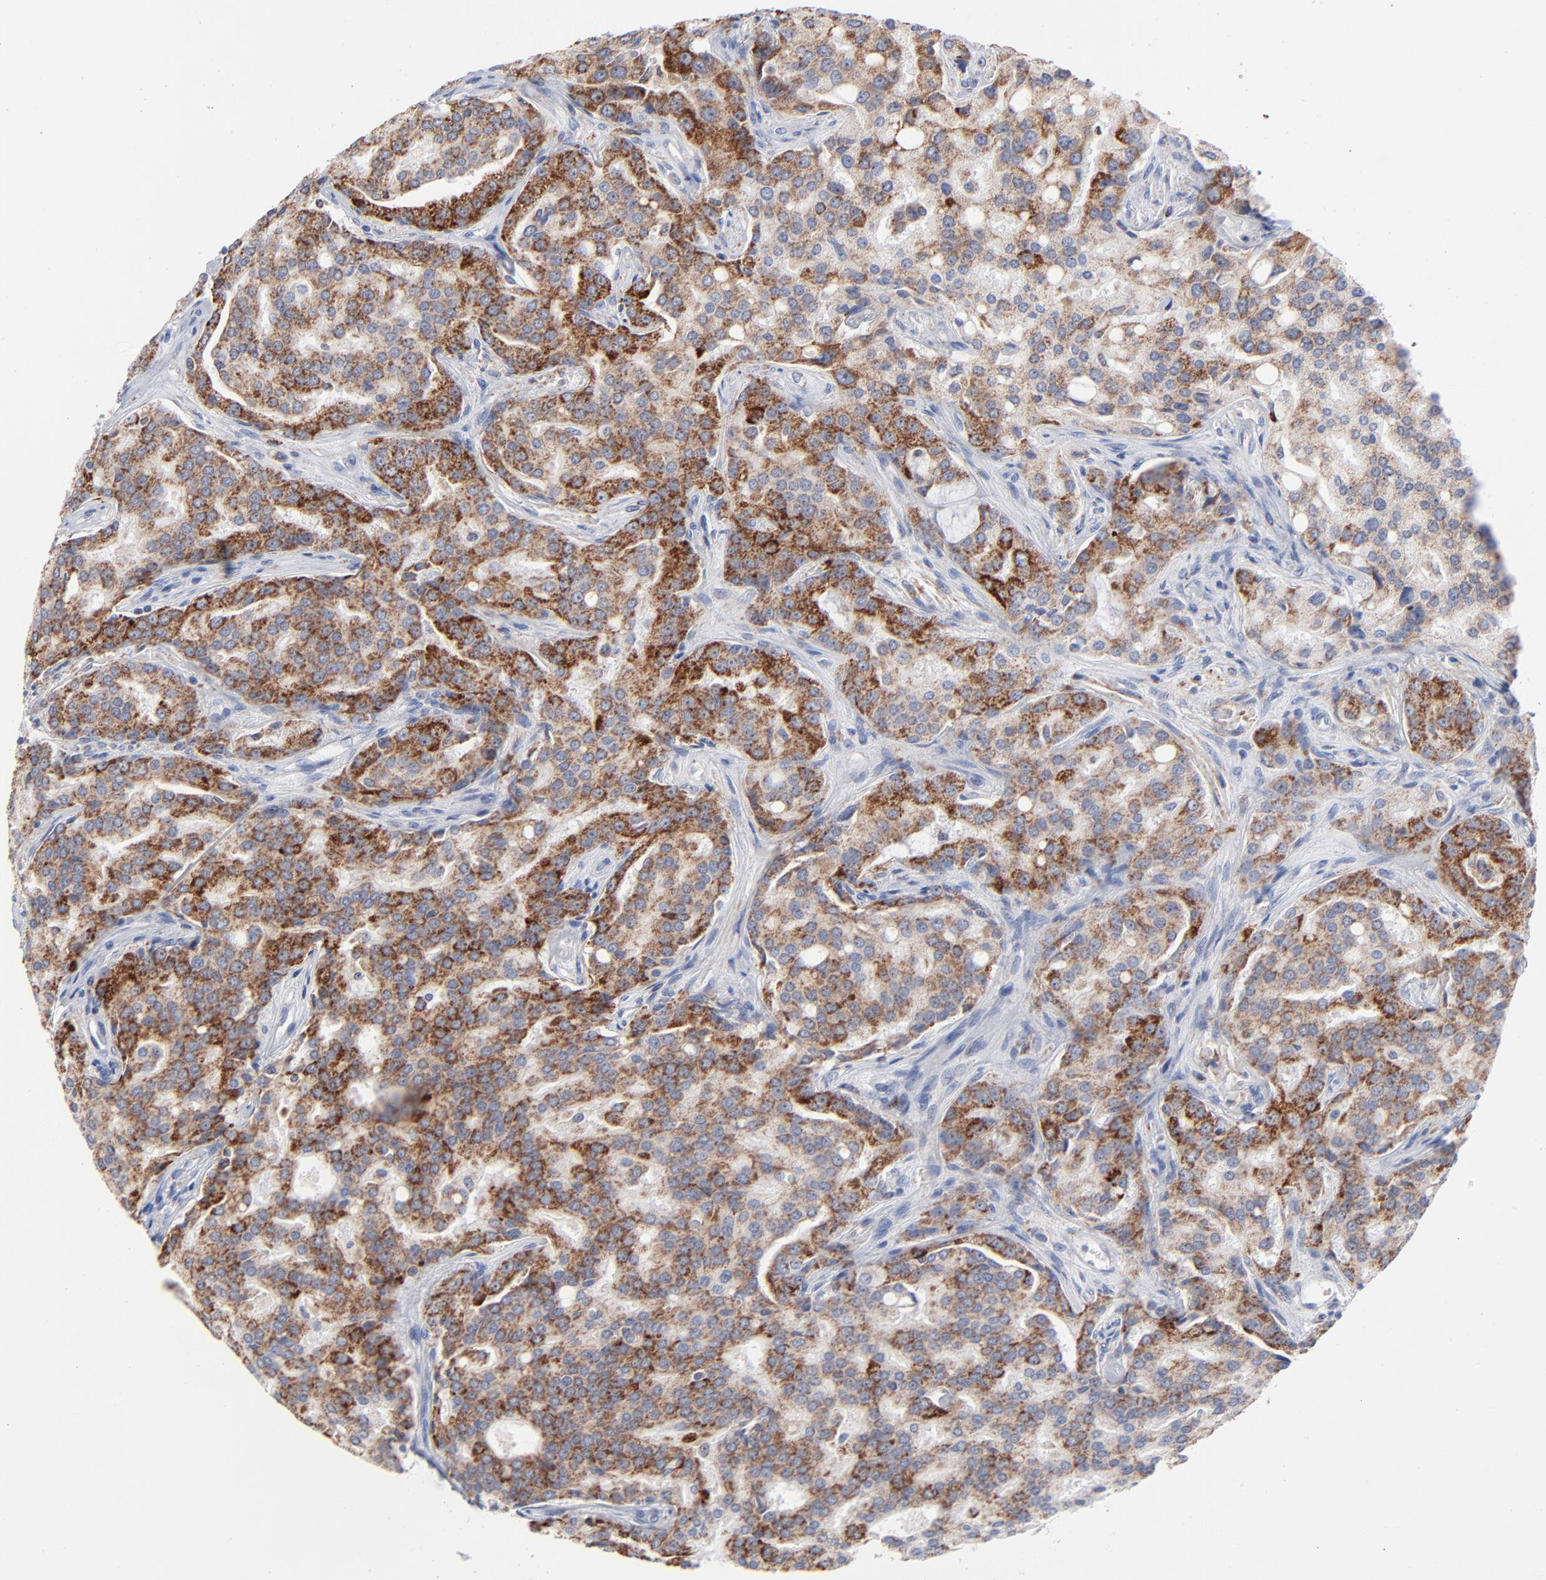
{"staining": {"intensity": "moderate", "quantity": ">75%", "location": "cytoplasmic/membranous"}, "tissue": "prostate cancer", "cell_type": "Tumor cells", "image_type": "cancer", "snomed": [{"axis": "morphology", "description": "Adenocarcinoma, High grade"}, {"axis": "topography", "description": "Prostate"}], "caption": "Immunohistochemistry histopathology image of human prostate adenocarcinoma (high-grade) stained for a protein (brown), which demonstrates medium levels of moderate cytoplasmic/membranous expression in about >75% of tumor cells.", "gene": "CHCHD10", "patient": {"sex": "male", "age": 72}}